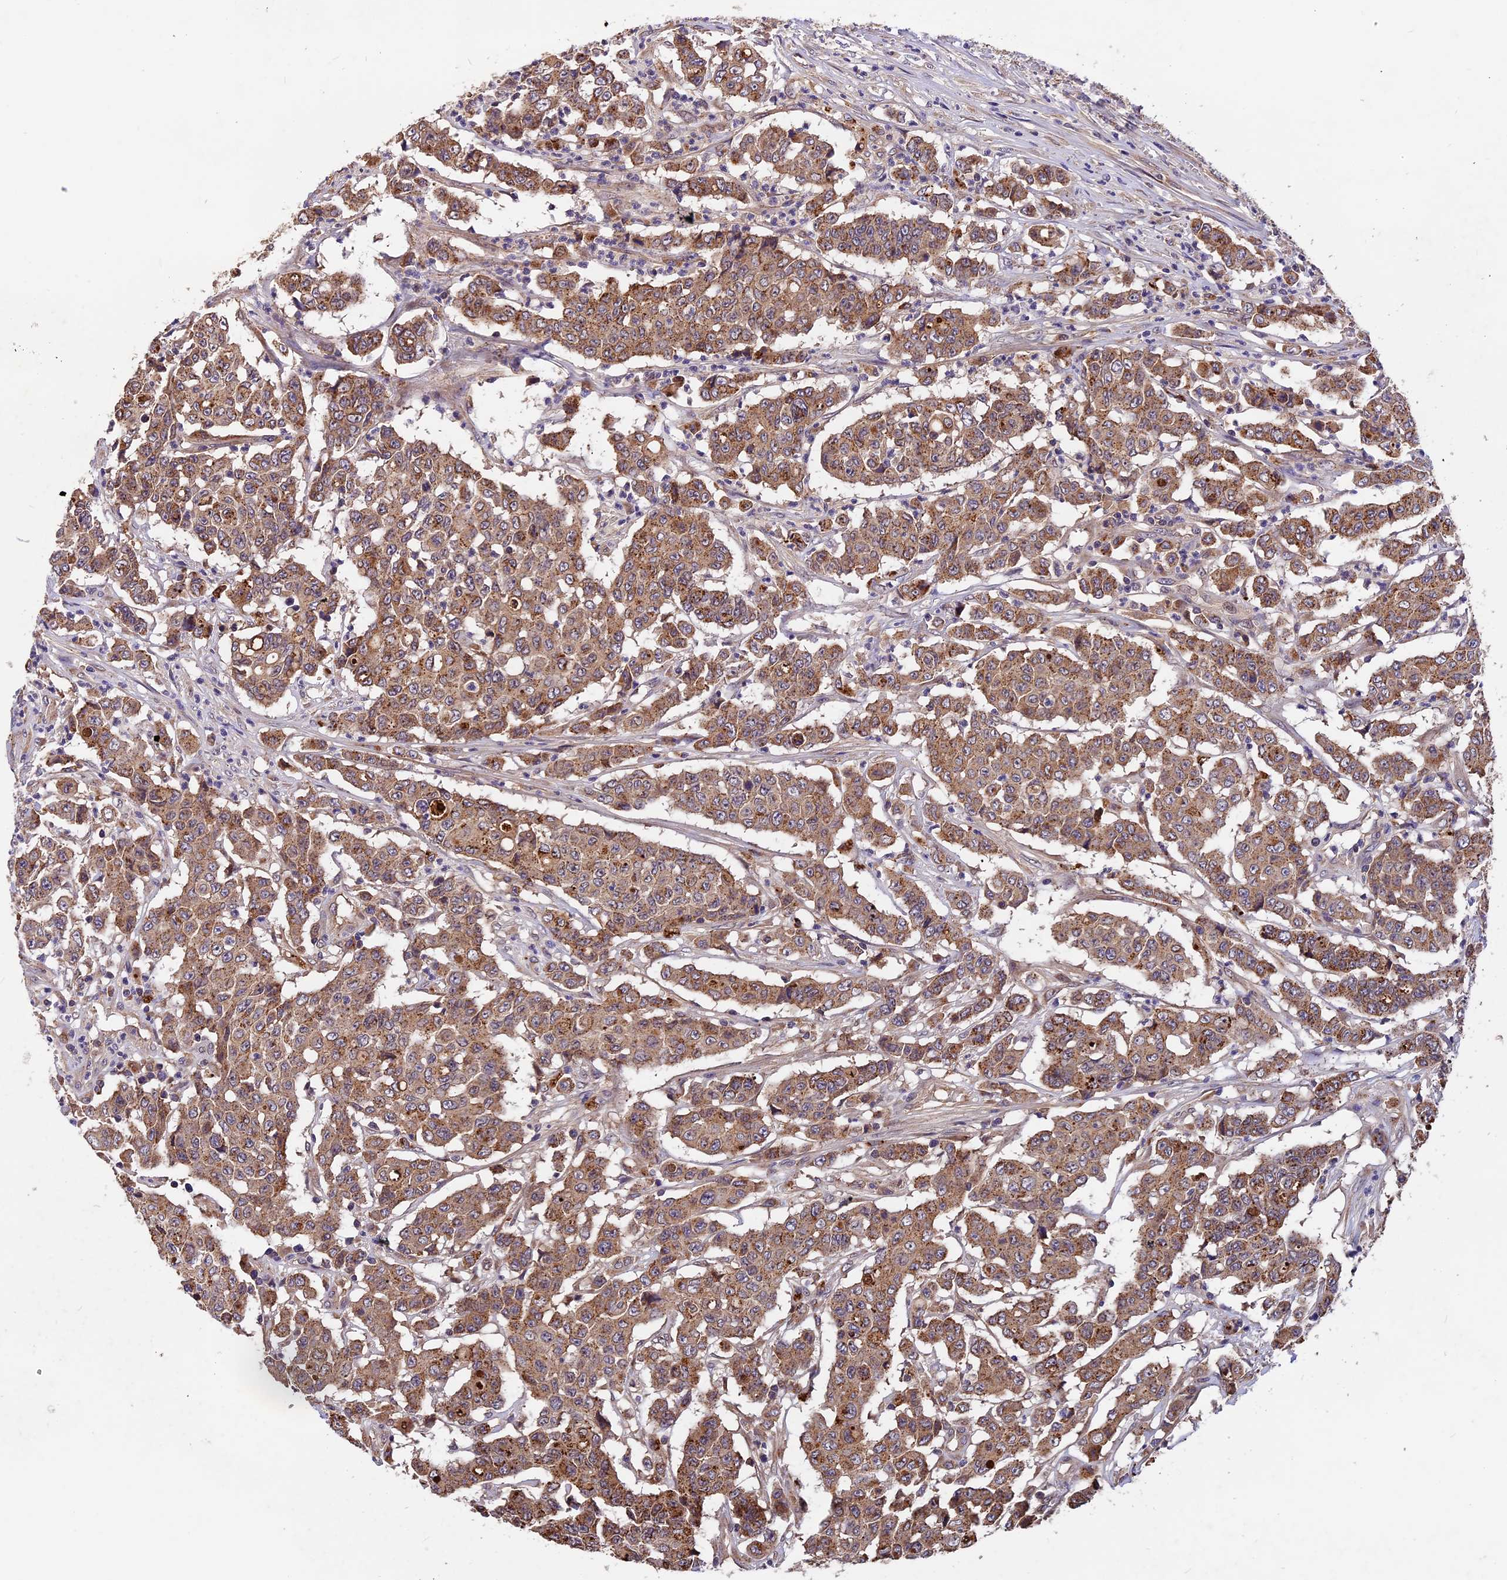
{"staining": {"intensity": "moderate", "quantity": ">75%", "location": "cytoplasmic/membranous"}, "tissue": "colorectal cancer", "cell_type": "Tumor cells", "image_type": "cancer", "snomed": [{"axis": "morphology", "description": "Adenocarcinoma, NOS"}, {"axis": "topography", "description": "Colon"}], "caption": "The photomicrograph displays staining of colorectal cancer, revealing moderate cytoplasmic/membranous protein expression (brown color) within tumor cells.", "gene": "COPE", "patient": {"sex": "male", "age": 51}}